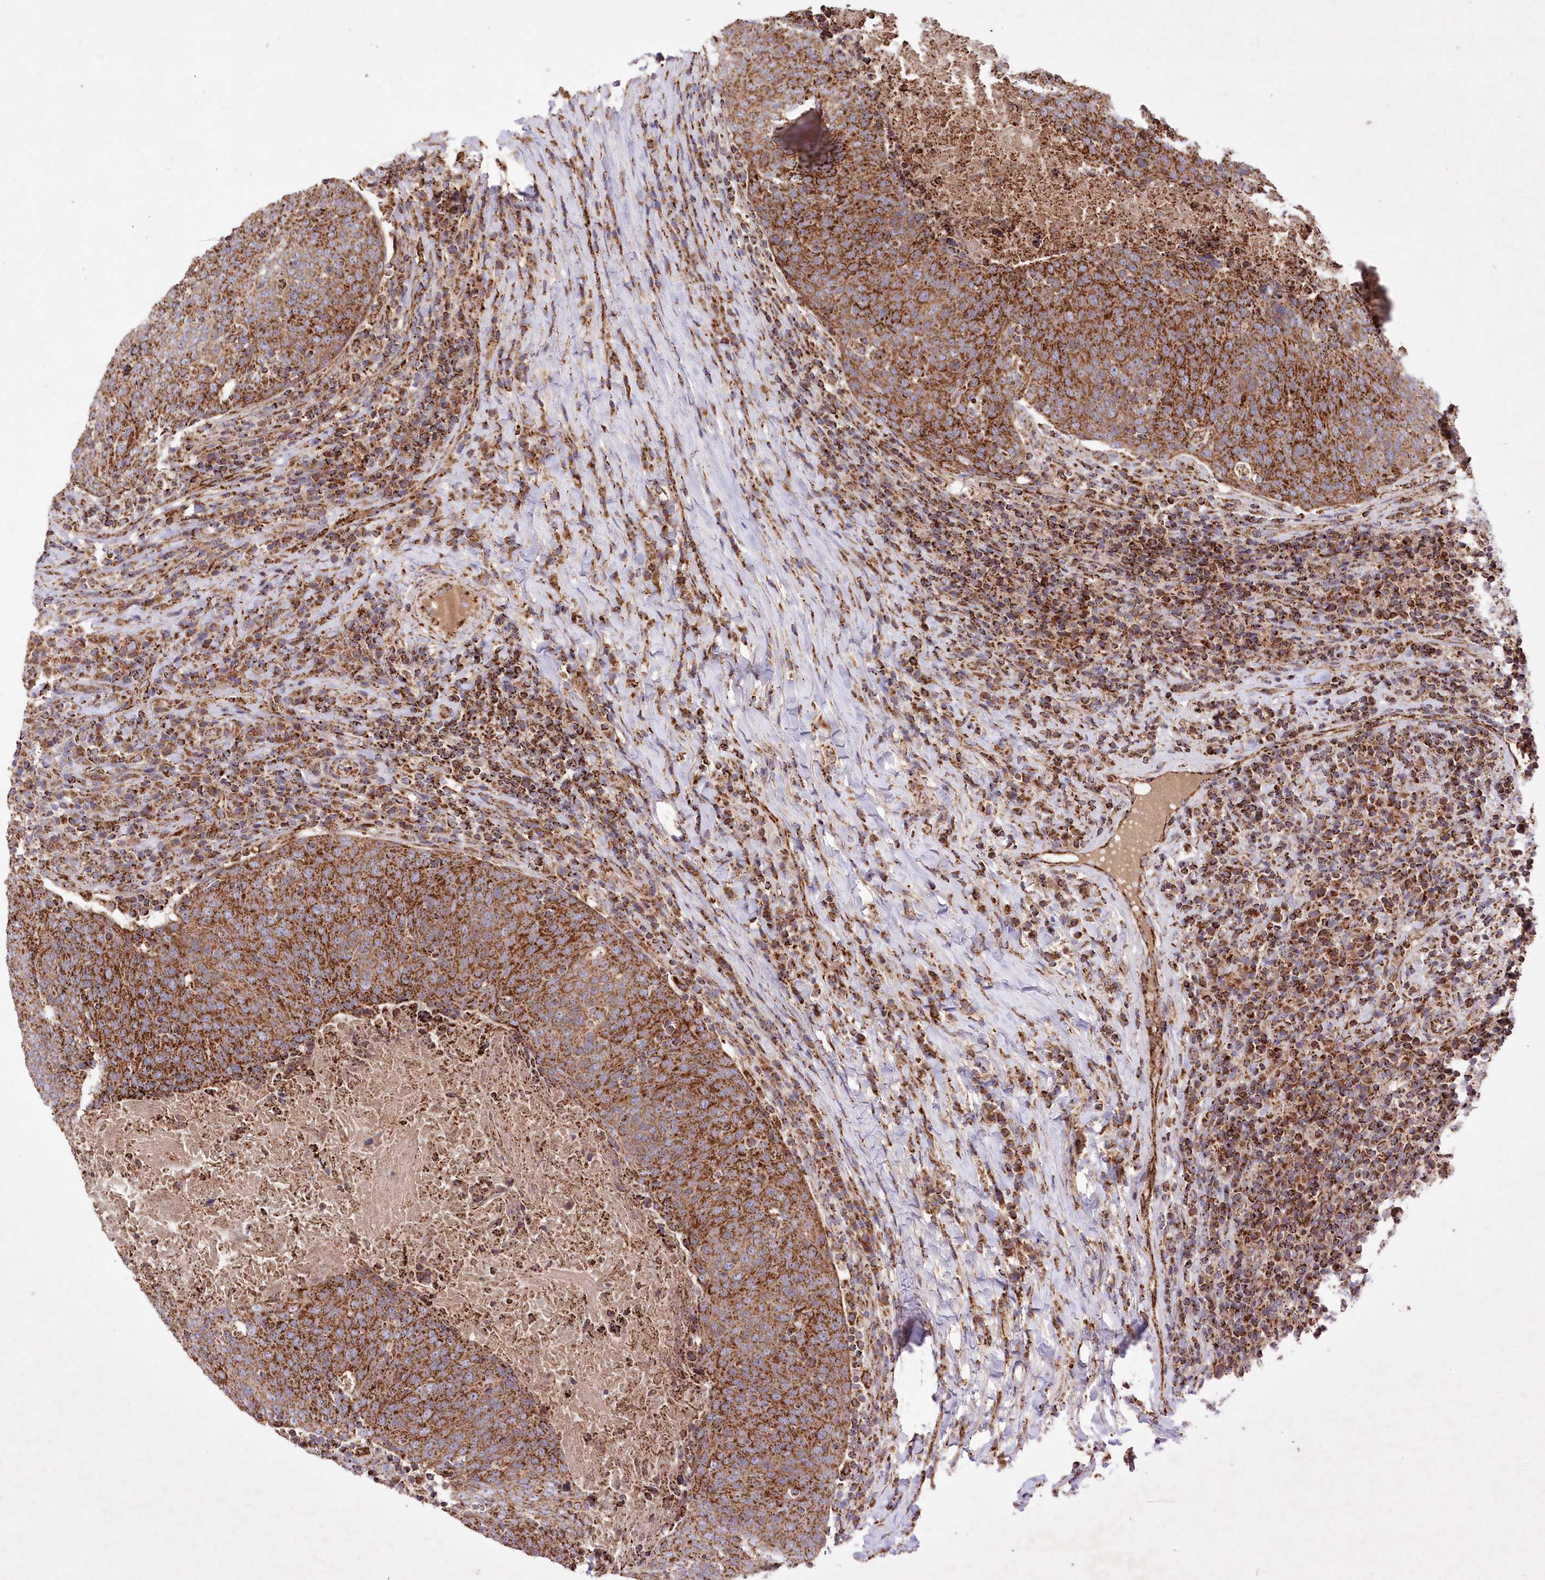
{"staining": {"intensity": "strong", "quantity": ">75%", "location": "cytoplasmic/membranous"}, "tissue": "head and neck cancer", "cell_type": "Tumor cells", "image_type": "cancer", "snomed": [{"axis": "morphology", "description": "Squamous cell carcinoma, NOS"}, {"axis": "morphology", "description": "Squamous cell carcinoma, metastatic, NOS"}, {"axis": "topography", "description": "Lymph node"}, {"axis": "topography", "description": "Head-Neck"}], "caption": "IHC histopathology image of neoplastic tissue: human squamous cell carcinoma (head and neck) stained using immunohistochemistry (IHC) reveals high levels of strong protein expression localized specifically in the cytoplasmic/membranous of tumor cells, appearing as a cytoplasmic/membranous brown color.", "gene": "ASNSD1", "patient": {"sex": "male", "age": 62}}